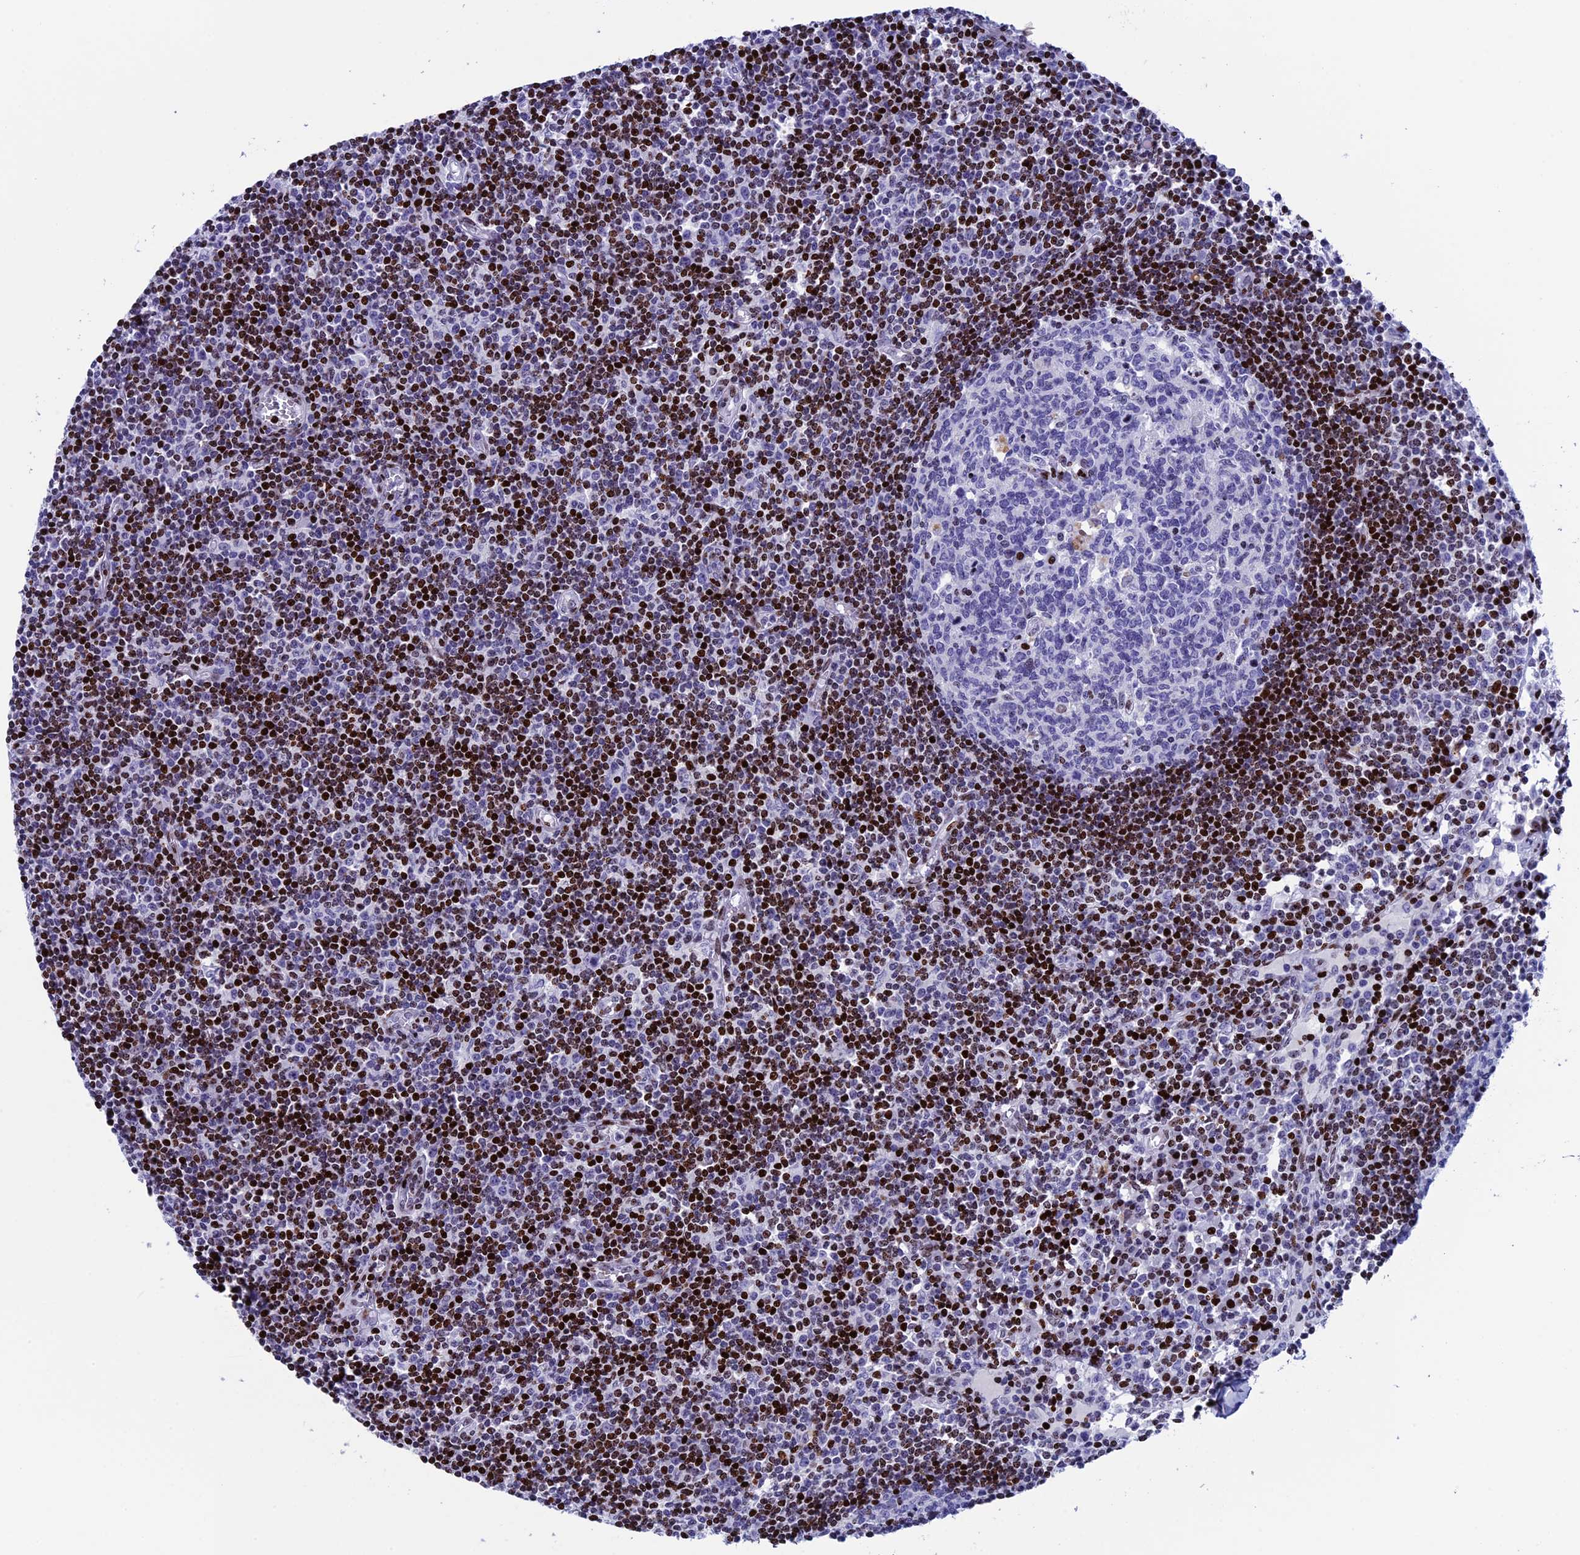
{"staining": {"intensity": "negative", "quantity": "none", "location": "none"}, "tissue": "lymph node", "cell_type": "Germinal center cells", "image_type": "normal", "snomed": [{"axis": "morphology", "description": "Normal tissue, NOS"}, {"axis": "topography", "description": "Lymph node"}], "caption": "The immunohistochemistry (IHC) image has no significant expression in germinal center cells of lymph node. The staining is performed using DAB (3,3'-diaminobenzidine) brown chromogen with nuclei counter-stained in using hematoxylin.", "gene": "BTBD3", "patient": {"sex": "female", "age": 55}}